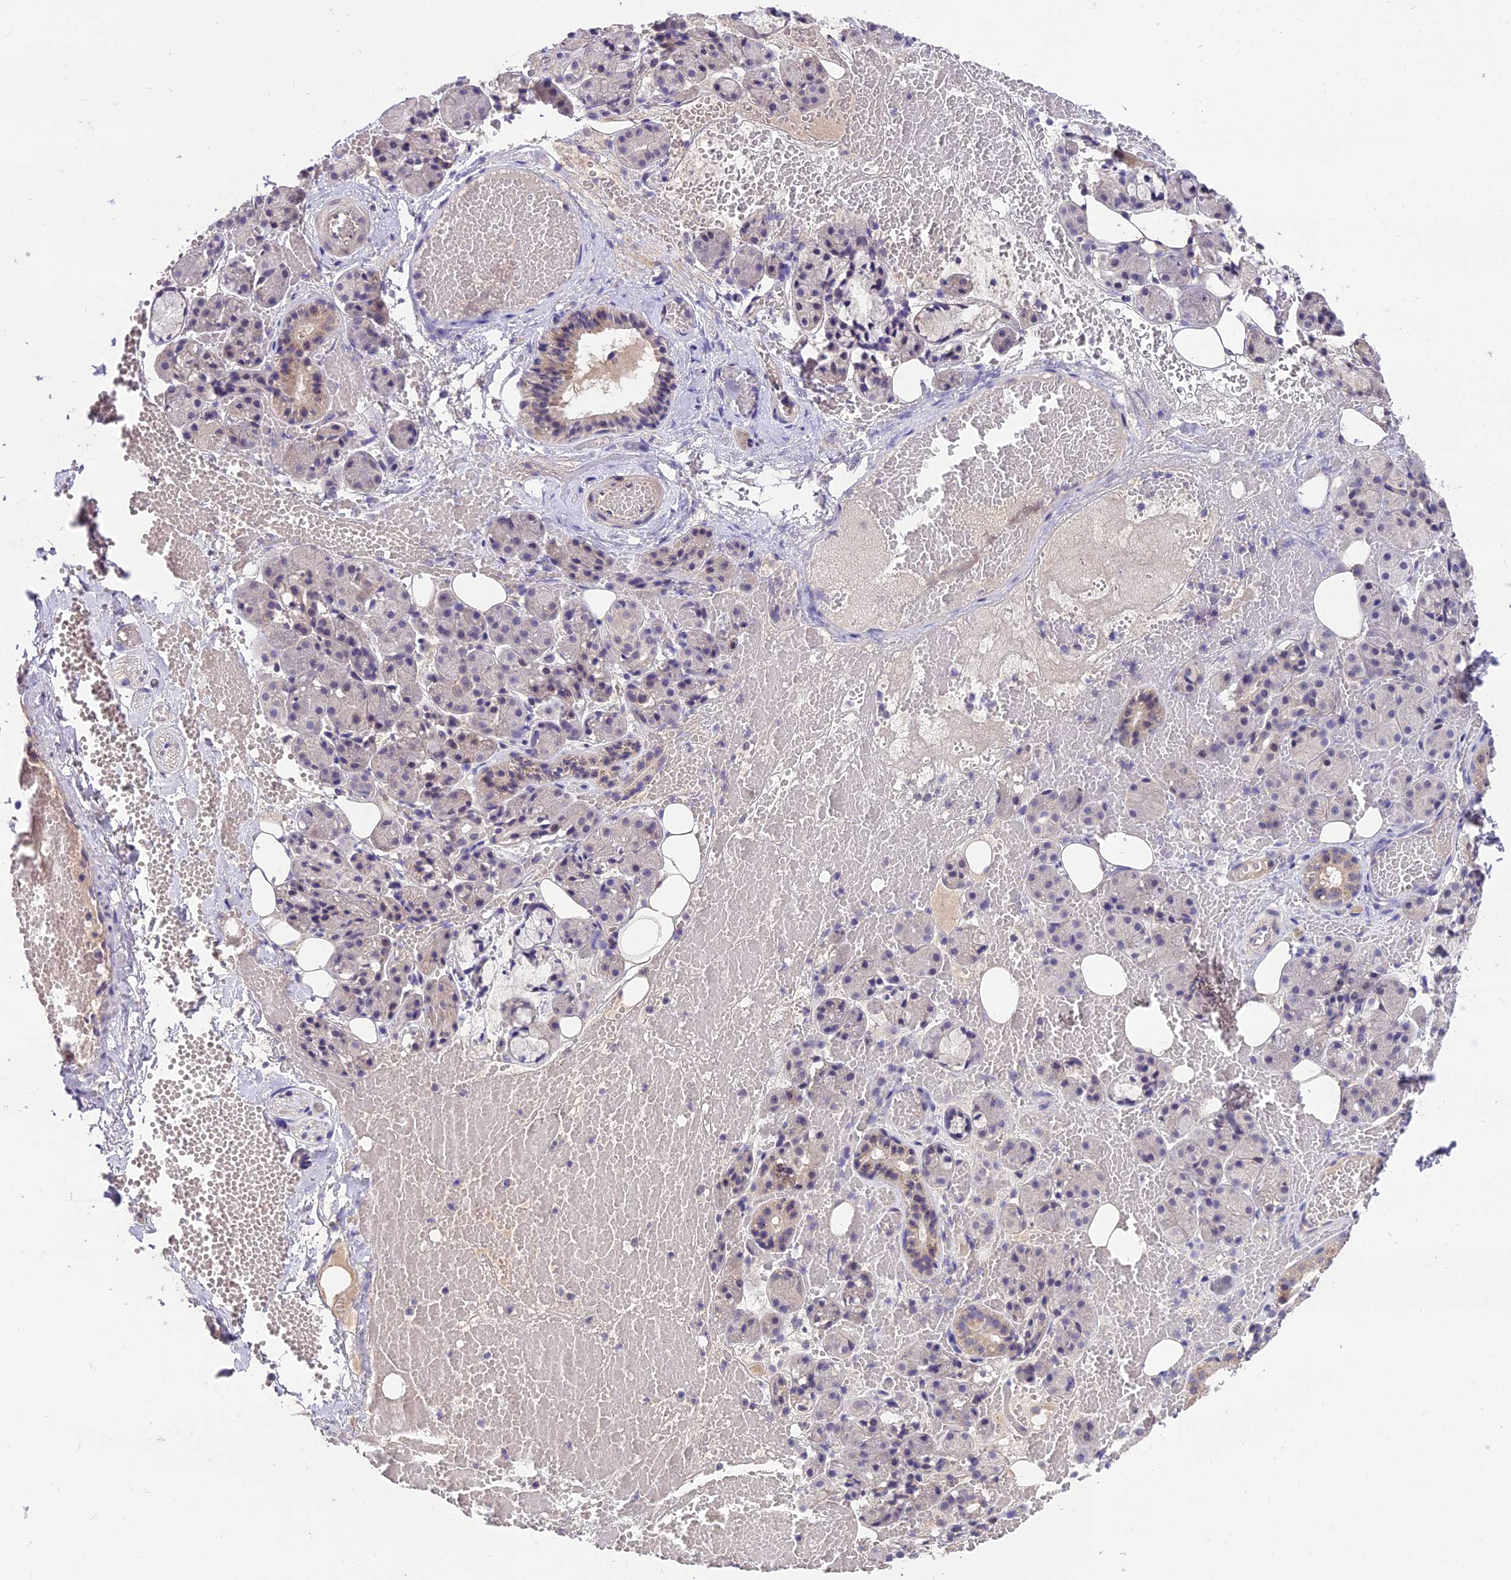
{"staining": {"intensity": "weak", "quantity": "<25%", "location": "cytoplasmic/membranous"}, "tissue": "salivary gland", "cell_type": "Glandular cells", "image_type": "normal", "snomed": [{"axis": "morphology", "description": "Normal tissue, NOS"}, {"axis": "topography", "description": "Salivary gland"}], "caption": "The photomicrograph shows no significant positivity in glandular cells of salivary gland.", "gene": "ZNF333", "patient": {"sex": "male", "age": 63}}